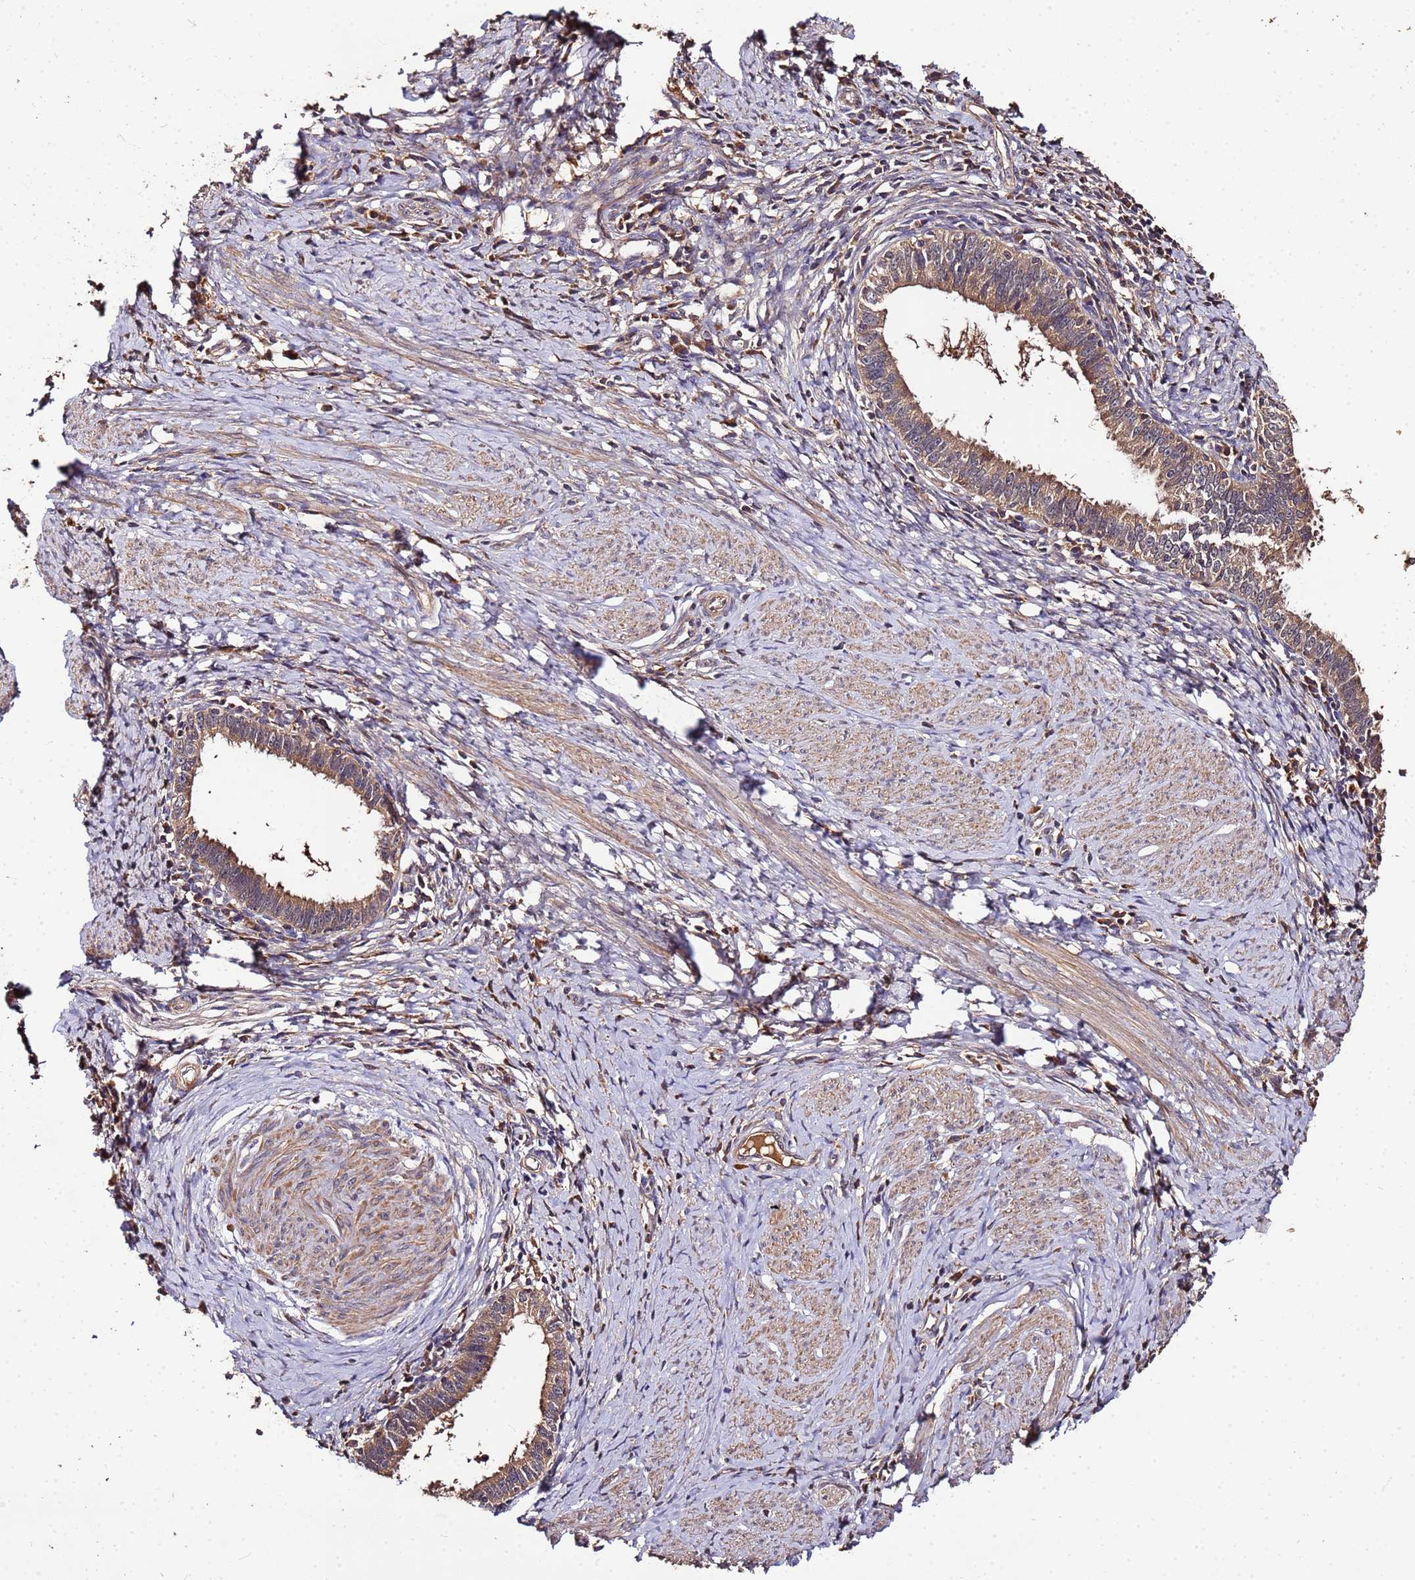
{"staining": {"intensity": "moderate", "quantity": ">75%", "location": "cytoplasmic/membranous"}, "tissue": "cervical cancer", "cell_type": "Tumor cells", "image_type": "cancer", "snomed": [{"axis": "morphology", "description": "Adenocarcinoma, NOS"}, {"axis": "topography", "description": "Cervix"}], "caption": "This histopathology image reveals immunohistochemistry staining of cervical cancer, with medium moderate cytoplasmic/membranous positivity in about >75% of tumor cells.", "gene": "MTERF1", "patient": {"sex": "female", "age": 36}}